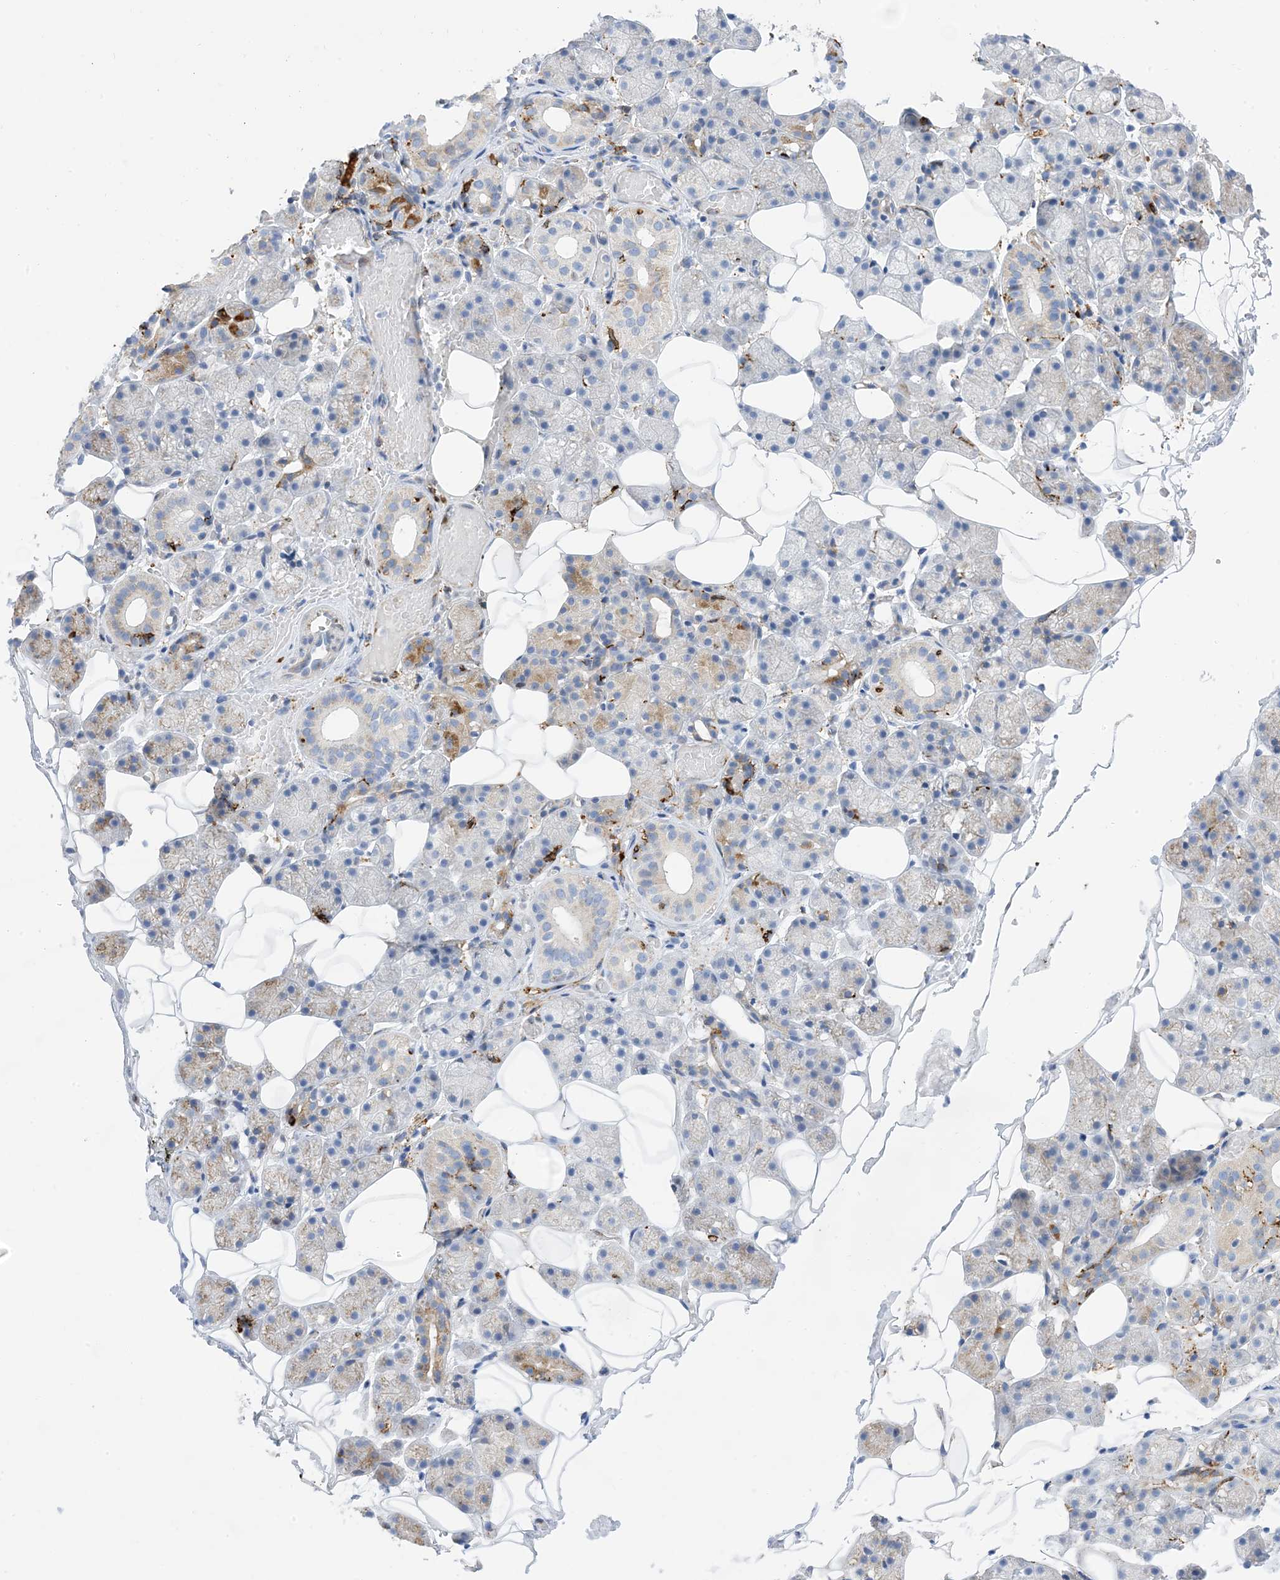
{"staining": {"intensity": "moderate", "quantity": "<25%", "location": "cytoplasmic/membranous"}, "tissue": "salivary gland", "cell_type": "Glandular cells", "image_type": "normal", "snomed": [{"axis": "morphology", "description": "Normal tissue, NOS"}, {"axis": "topography", "description": "Salivary gland"}], "caption": "Glandular cells display low levels of moderate cytoplasmic/membranous staining in about <25% of cells in normal human salivary gland. (Stains: DAB in brown, nuclei in blue, Microscopy: brightfield microscopy at high magnification).", "gene": "DPH3", "patient": {"sex": "female", "age": 33}}